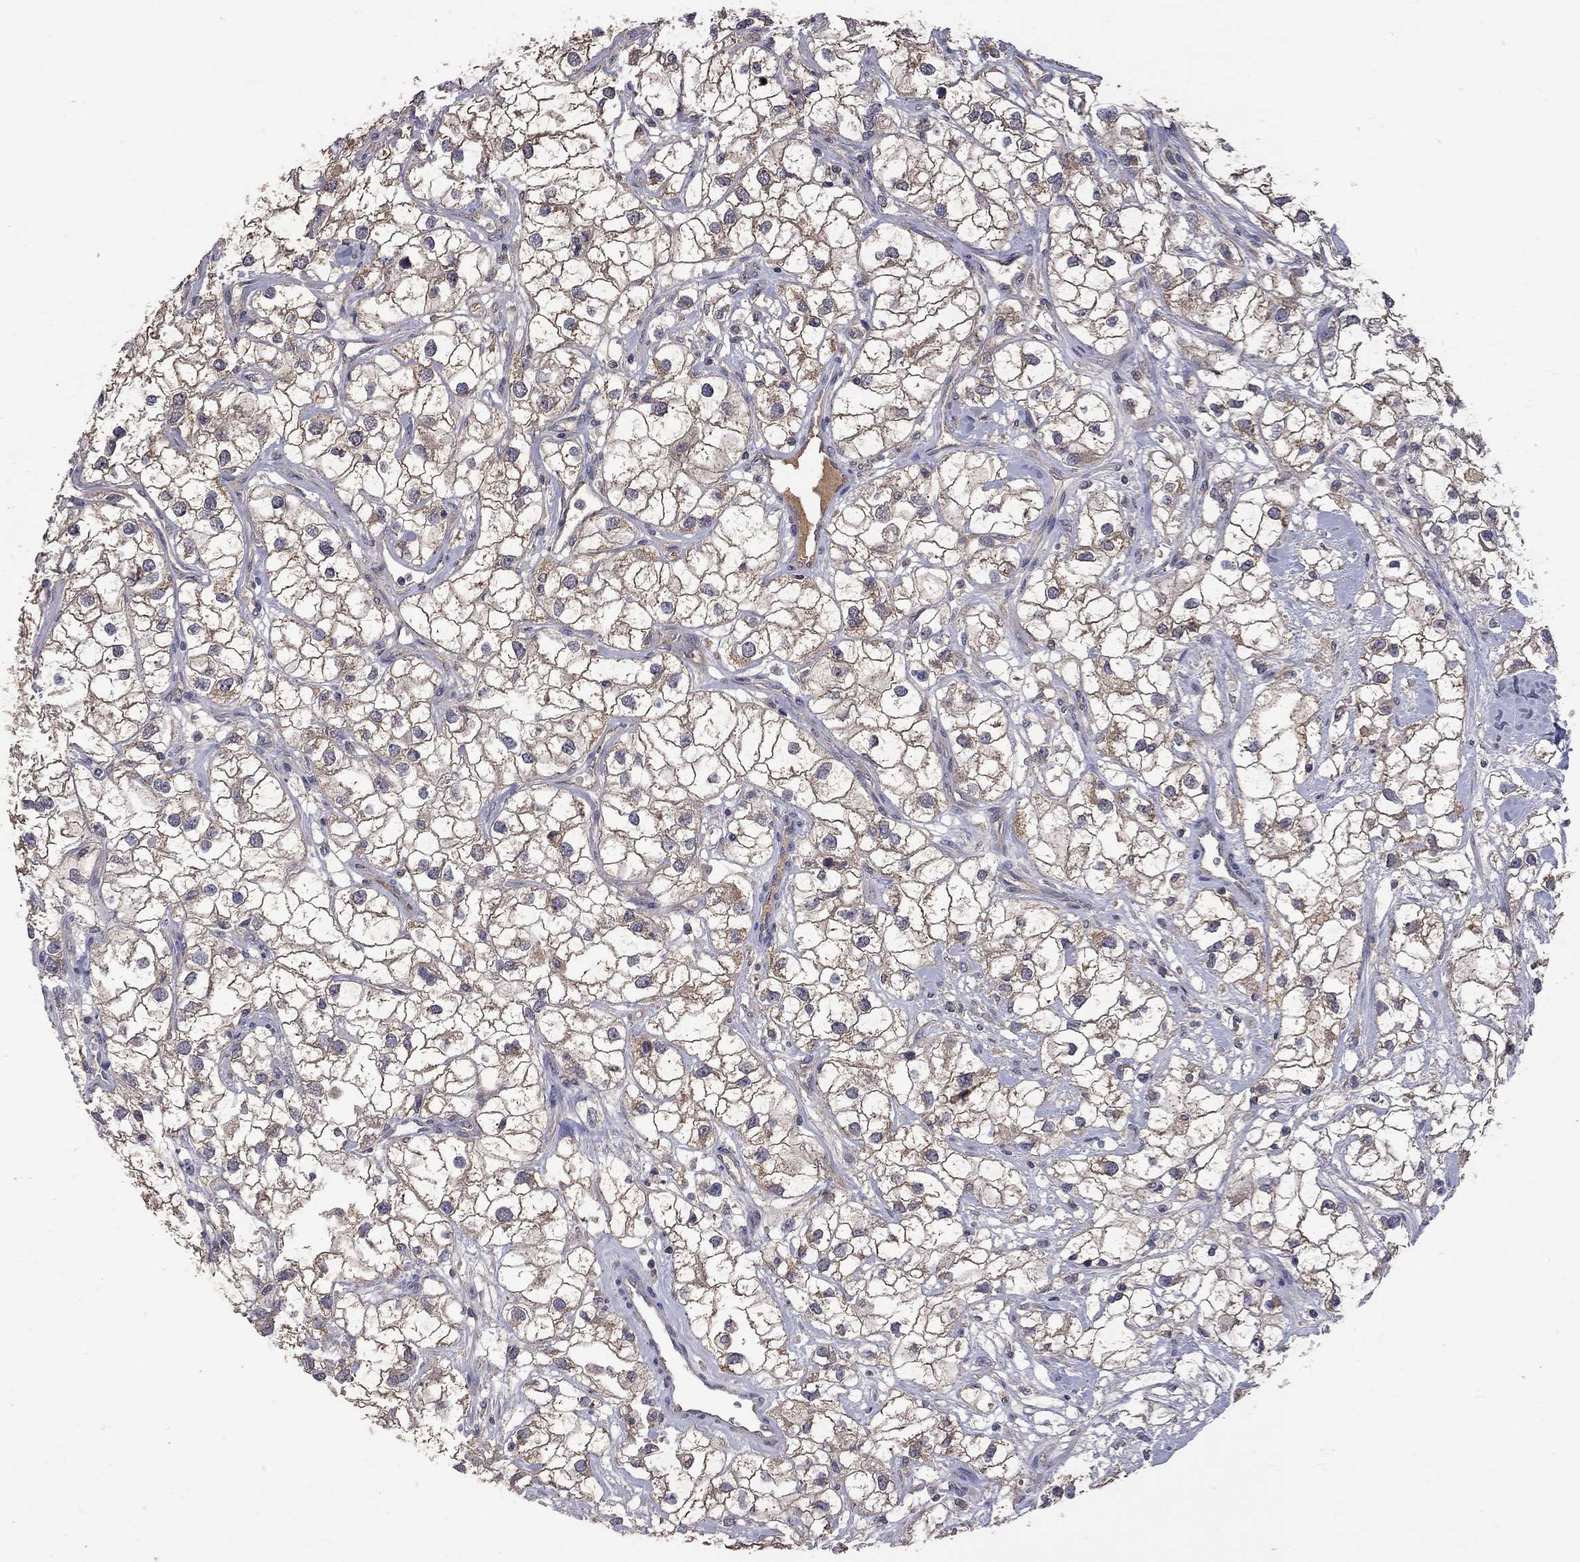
{"staining": {"intensity": "moderate", "quantity": ">75%", "location": "cytoplasmic/membranous"}, "tissue": "renal cancer", "cell_type": "Tumor cells", "image_type": "cancer", "snomed": [{"axis": "morphology", "description": "Adenocarcinoma, NOS"}, {"axis": "topography", "description": "Kidney"}], "caption": "Immunohistochemical staining of human renal adenocarcinoma reveals medium levels of moderate cytoplasmic/membranous positivity in approximately >75% of tumor cells.", "gene": "HTR6", "patient": {"sex": "male", "age": 59}}